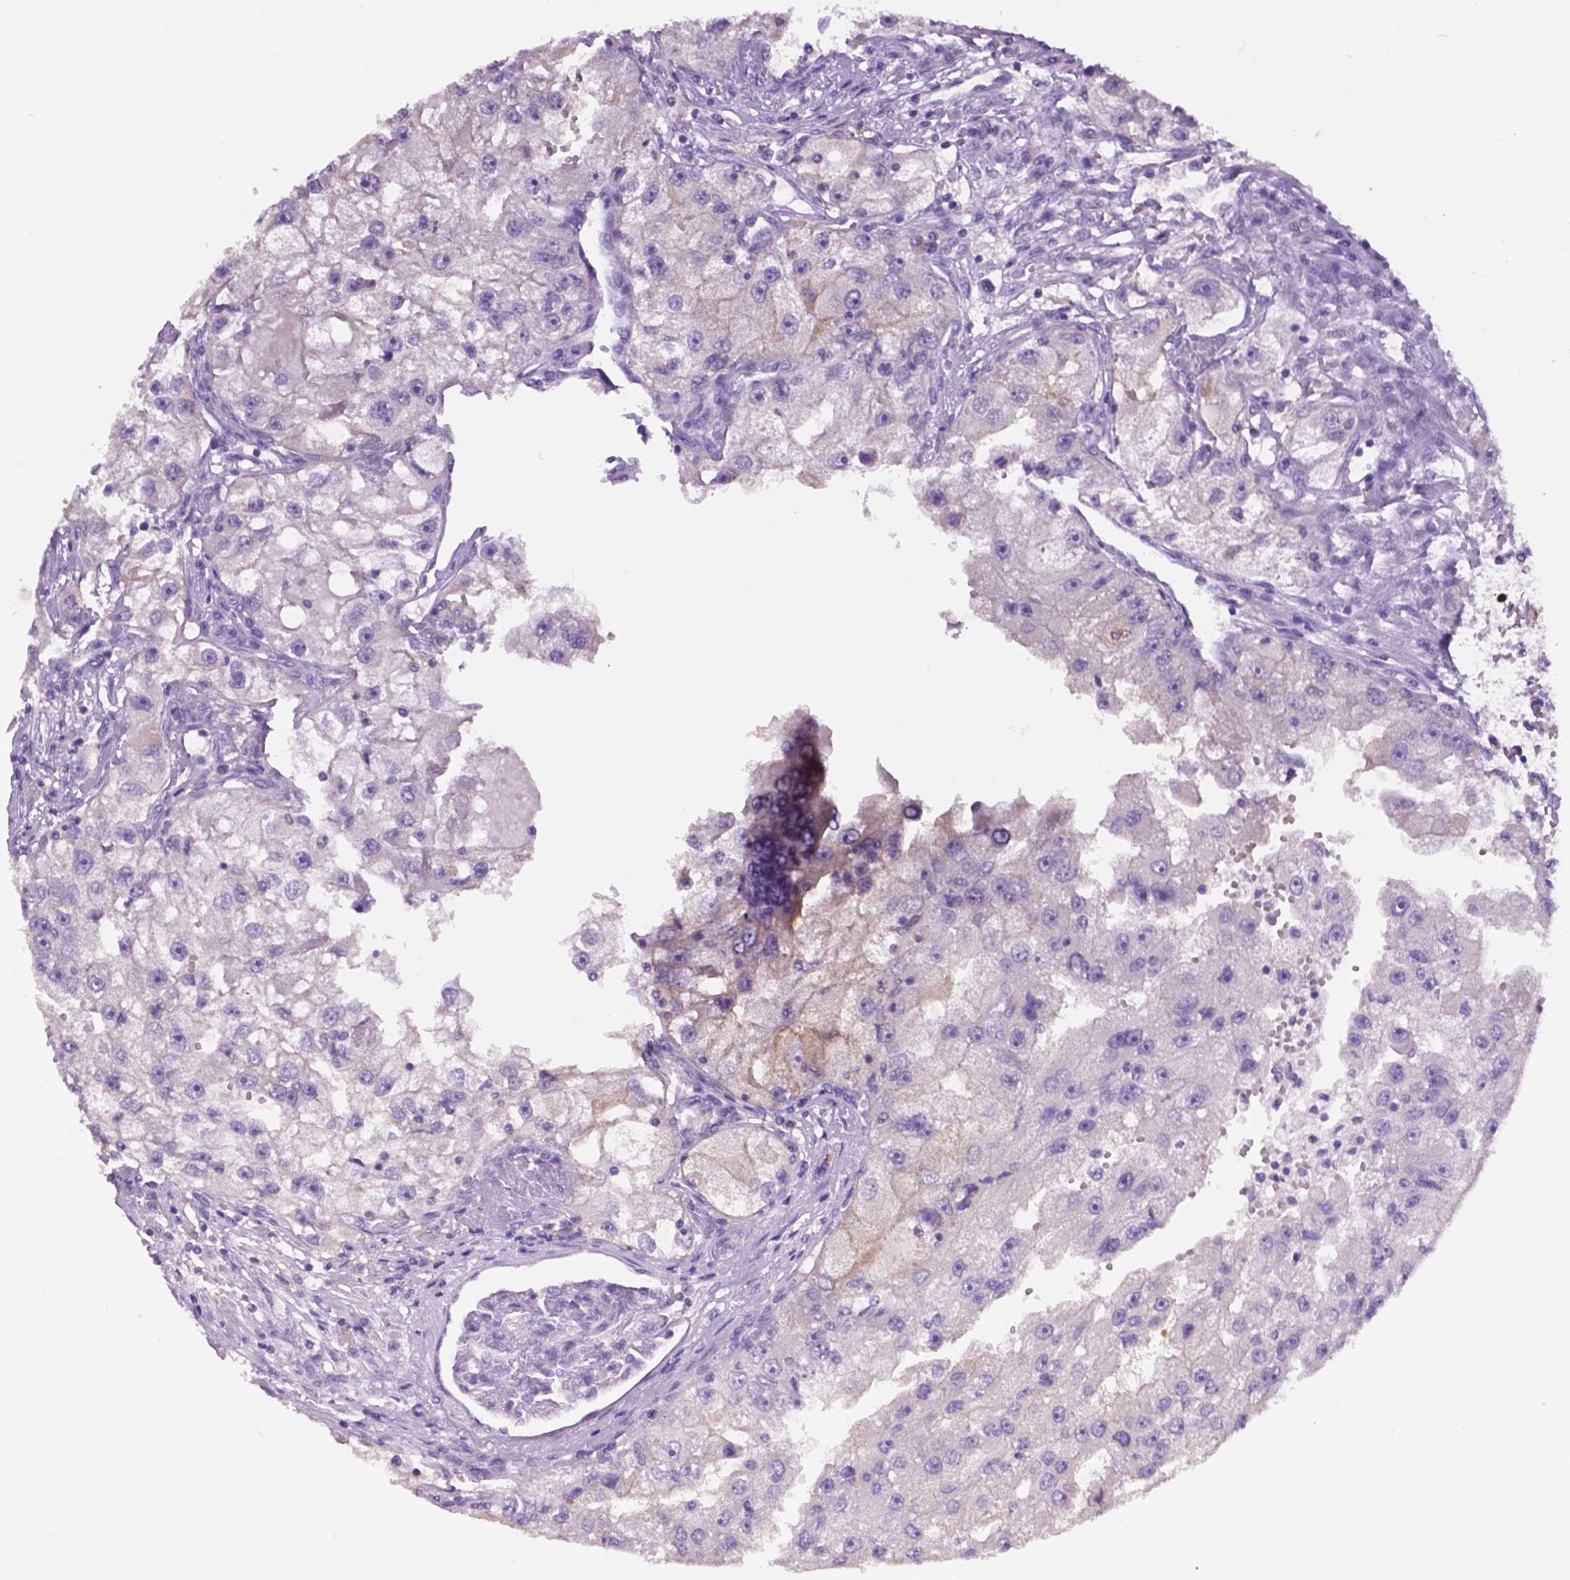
{"staining": {"intensity": "negative", "quantity": "none", "location": "none"}, "tissue": "renal cancer", "cell_type": "Tumor cells", "image_type": "cancer", "snomed": [{"axis": "morphology", "description": "Adenocarcinoma, NOS"}, {"axis": "topography", "description": "Kidney"}], "caption": "An immunohistochemistry (IHC) micrograph of adenocarcinoma (renal) is shown. There is no staining in tumor cells of adenocarcinoma (renal).", "gene": "PRPS2", "patient": {"sex": "male", "age": 63}}